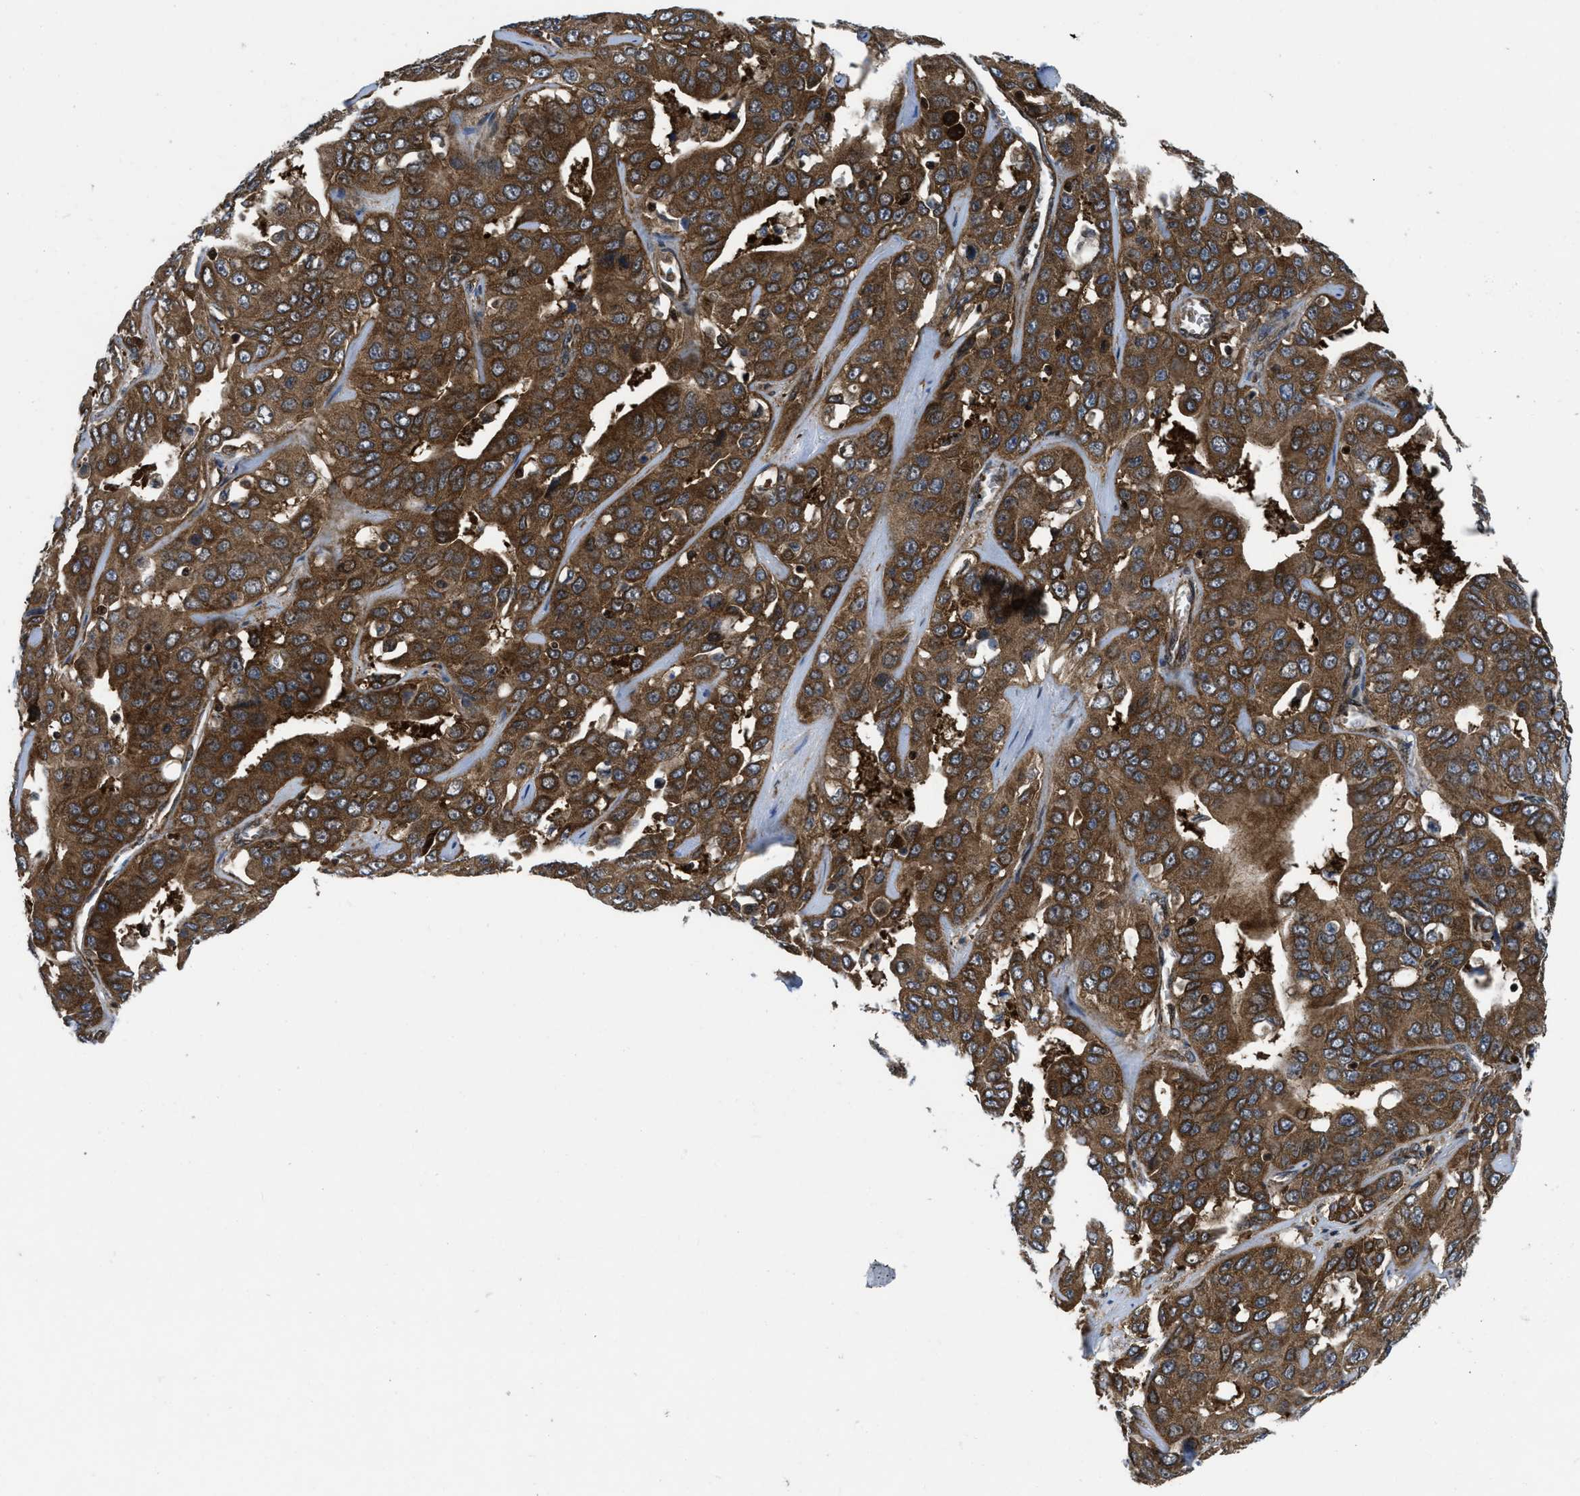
{"staining": {"intensity": "strong", "quantity": ">75%", "location": "cytoplasmic/membranous"}, "tissue": "liver cancer", "cell_type": "Tumor cells", "image_type": "cancer", "snomed": [{"axis": "morphology", "description": "Cholangiocarcinoma"}, {"axis": "topography", "description": "Liver"}], "caption": "Liver cancer (cholangiocarcinoma) was stained to show a protein in brown. There is high levels of strong cytoplasmic/membranous expression in approximately >75% of tumor cells.", "gene": "PPP2CB", "patient": {"sex": "female", "age": 52}}